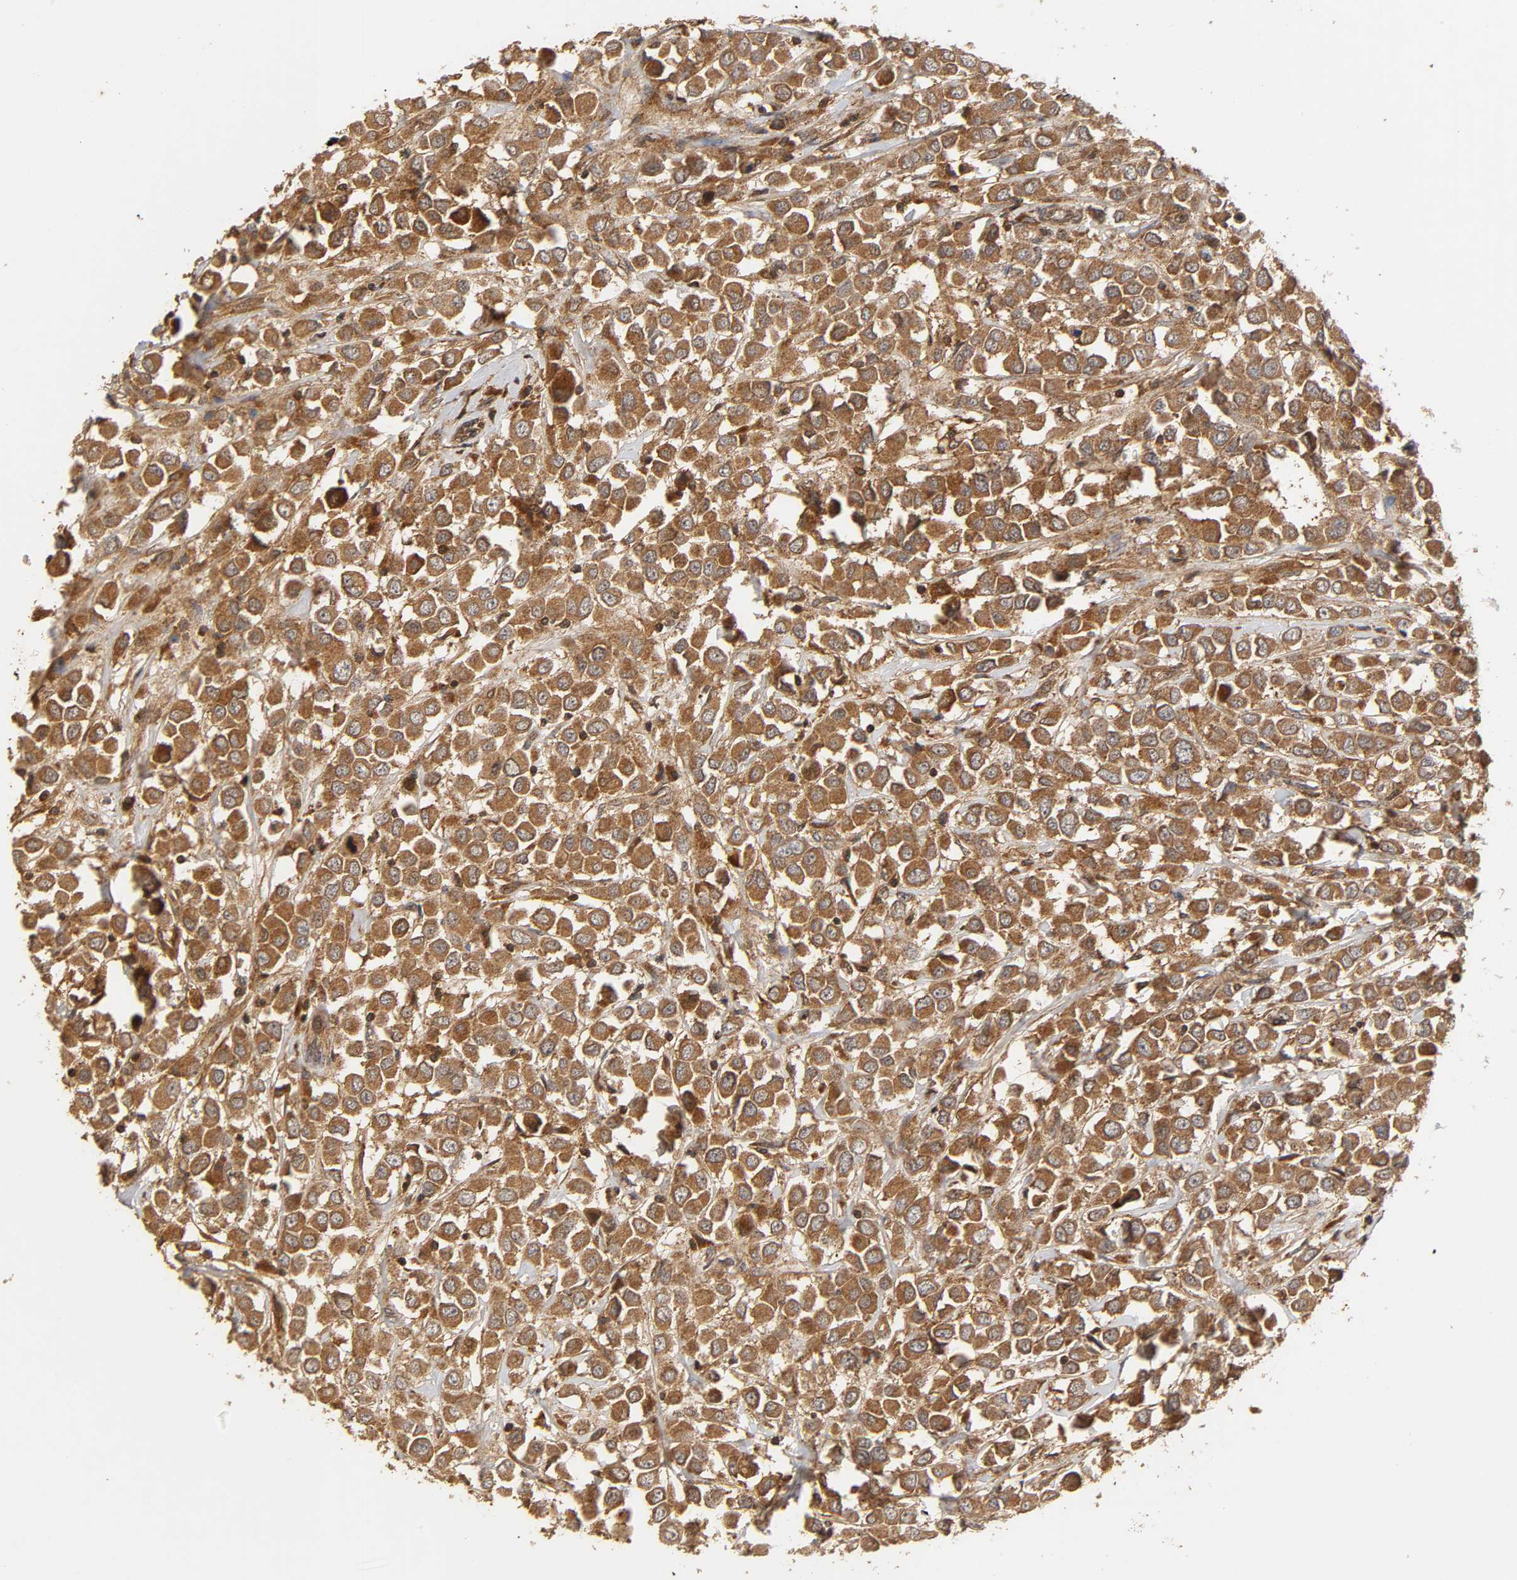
{"staining": {"intensity": "strong", "quantity": ">75%", "location": "cytoplasmic/membranous"}, "tissue": "breast cancer", "cell_type": "Tumor cells", "image_type": "cancer", "snomed": [{"axis": "morphology", "description": "Duct carcinoma"}, {"axis": "topography", "description": "Breast"}], "caption": "Immunohistochemical staining of breast cancer (infiltrating ductal carcinoma) shows high levels of strong cytoplasmic/membranous protein positivity in about >75% of tumor cells. (Stains: DAB (3,3'-diaminobenzidine) in brown, nuclei in blue, Microscopy: brightfield microscopy at high magnification).", "gene": "IKBKB", "patient": {"sex": "female", "age": 61}}